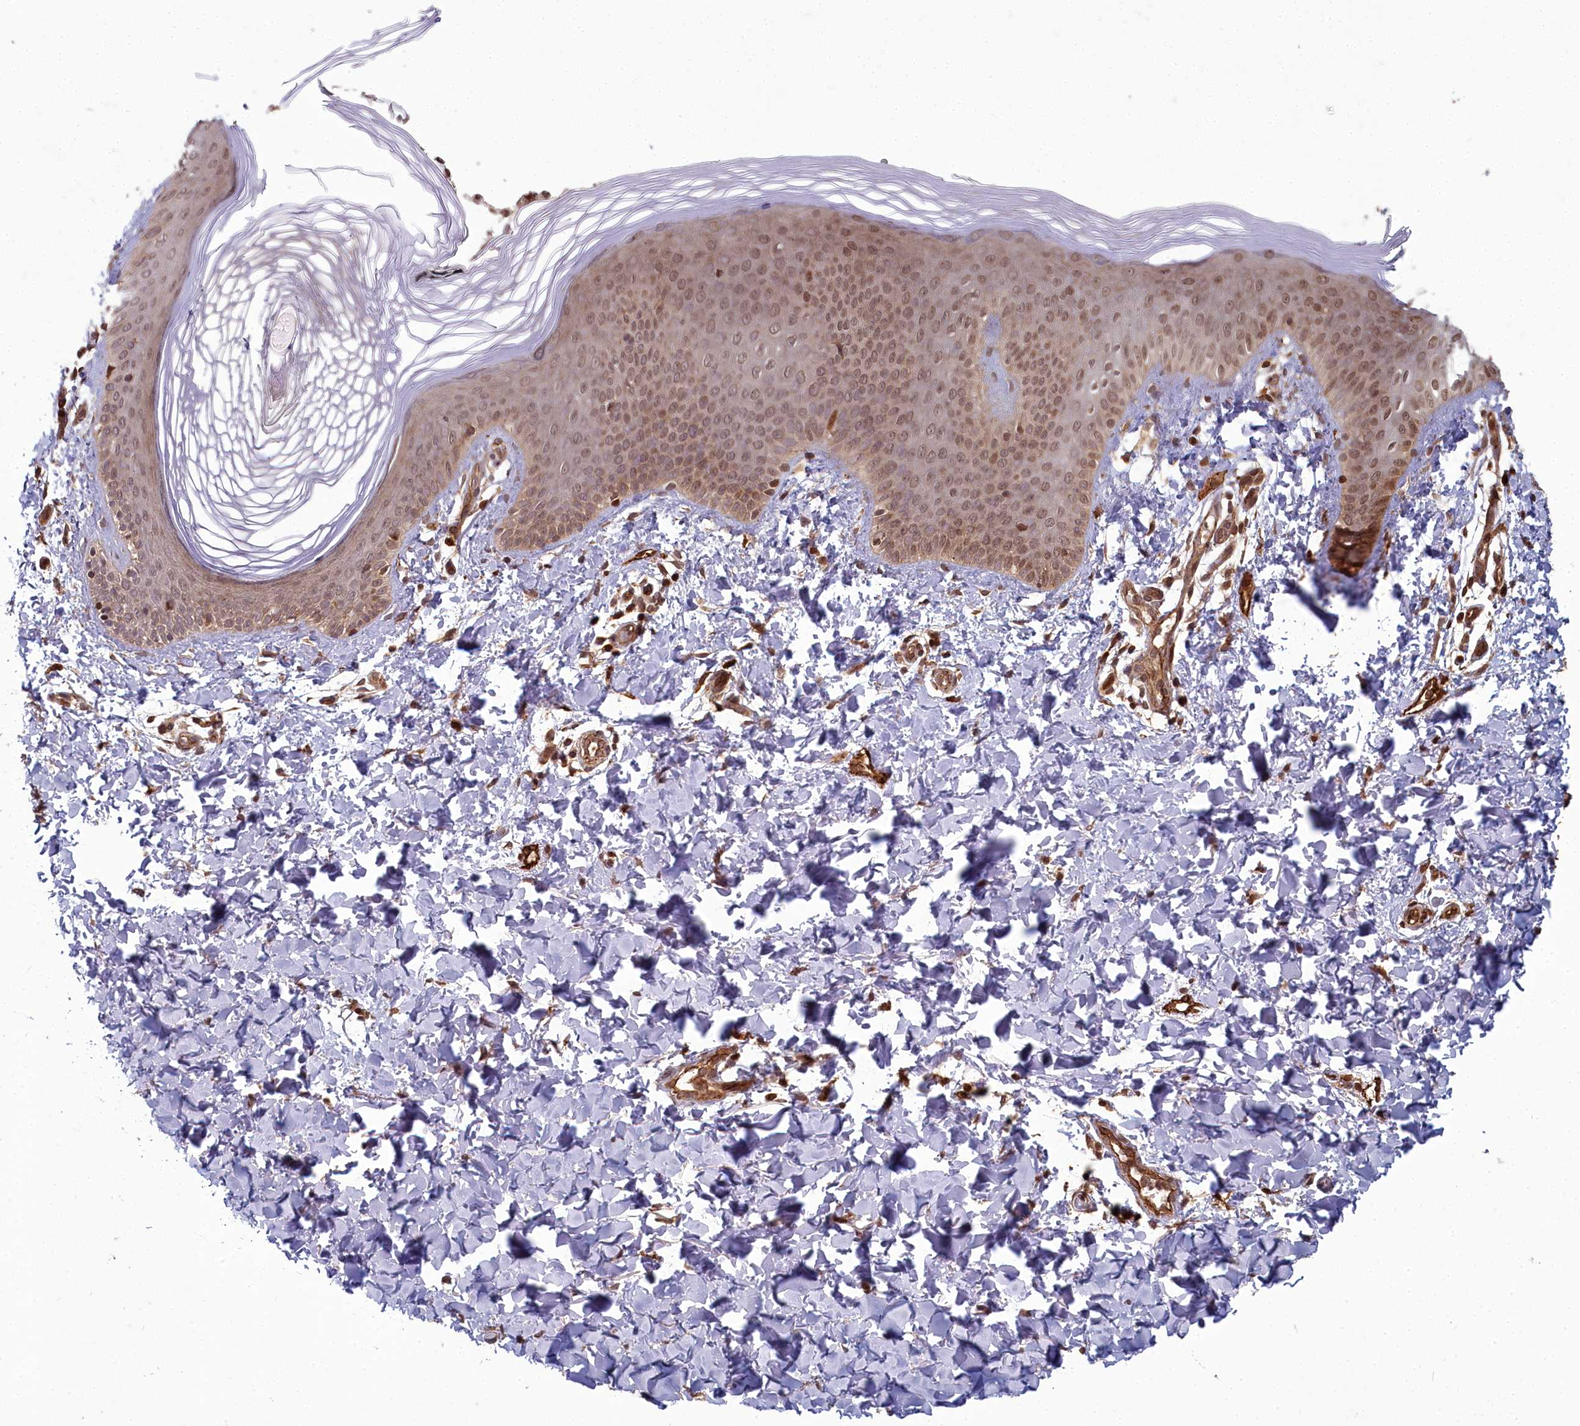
{"staining": {"intensity": "moderate", "quantity": ">75%", "location": "cytoplasmic/membranous,nuclear"}, "tissue": "skin", "cell_type": "Epidermal cells", "image_type": "normal", "snomed": [{"axis": "morphology", "description": "Normal tissue, NOS"}, {"axis": "morphology", "description": "Inflammation, NOS"}, {"axis": "topography", "description": "Soft tissue"}, {"axis": "topography", "description": "Anal"}], "caption": "Protein analysis of normal skin reveals moderate cytoplasmic/membranous,nuclear expression in approximately >75% of epidermal cells. The staining was performed using DAB (3,3'-diaminobenzidine), with brown indicating positive protein expression. Nuclei are stained blue with hematoxylin.", "gene": "TSPYL4", "patient": {"sex": "female", "age": 15}}